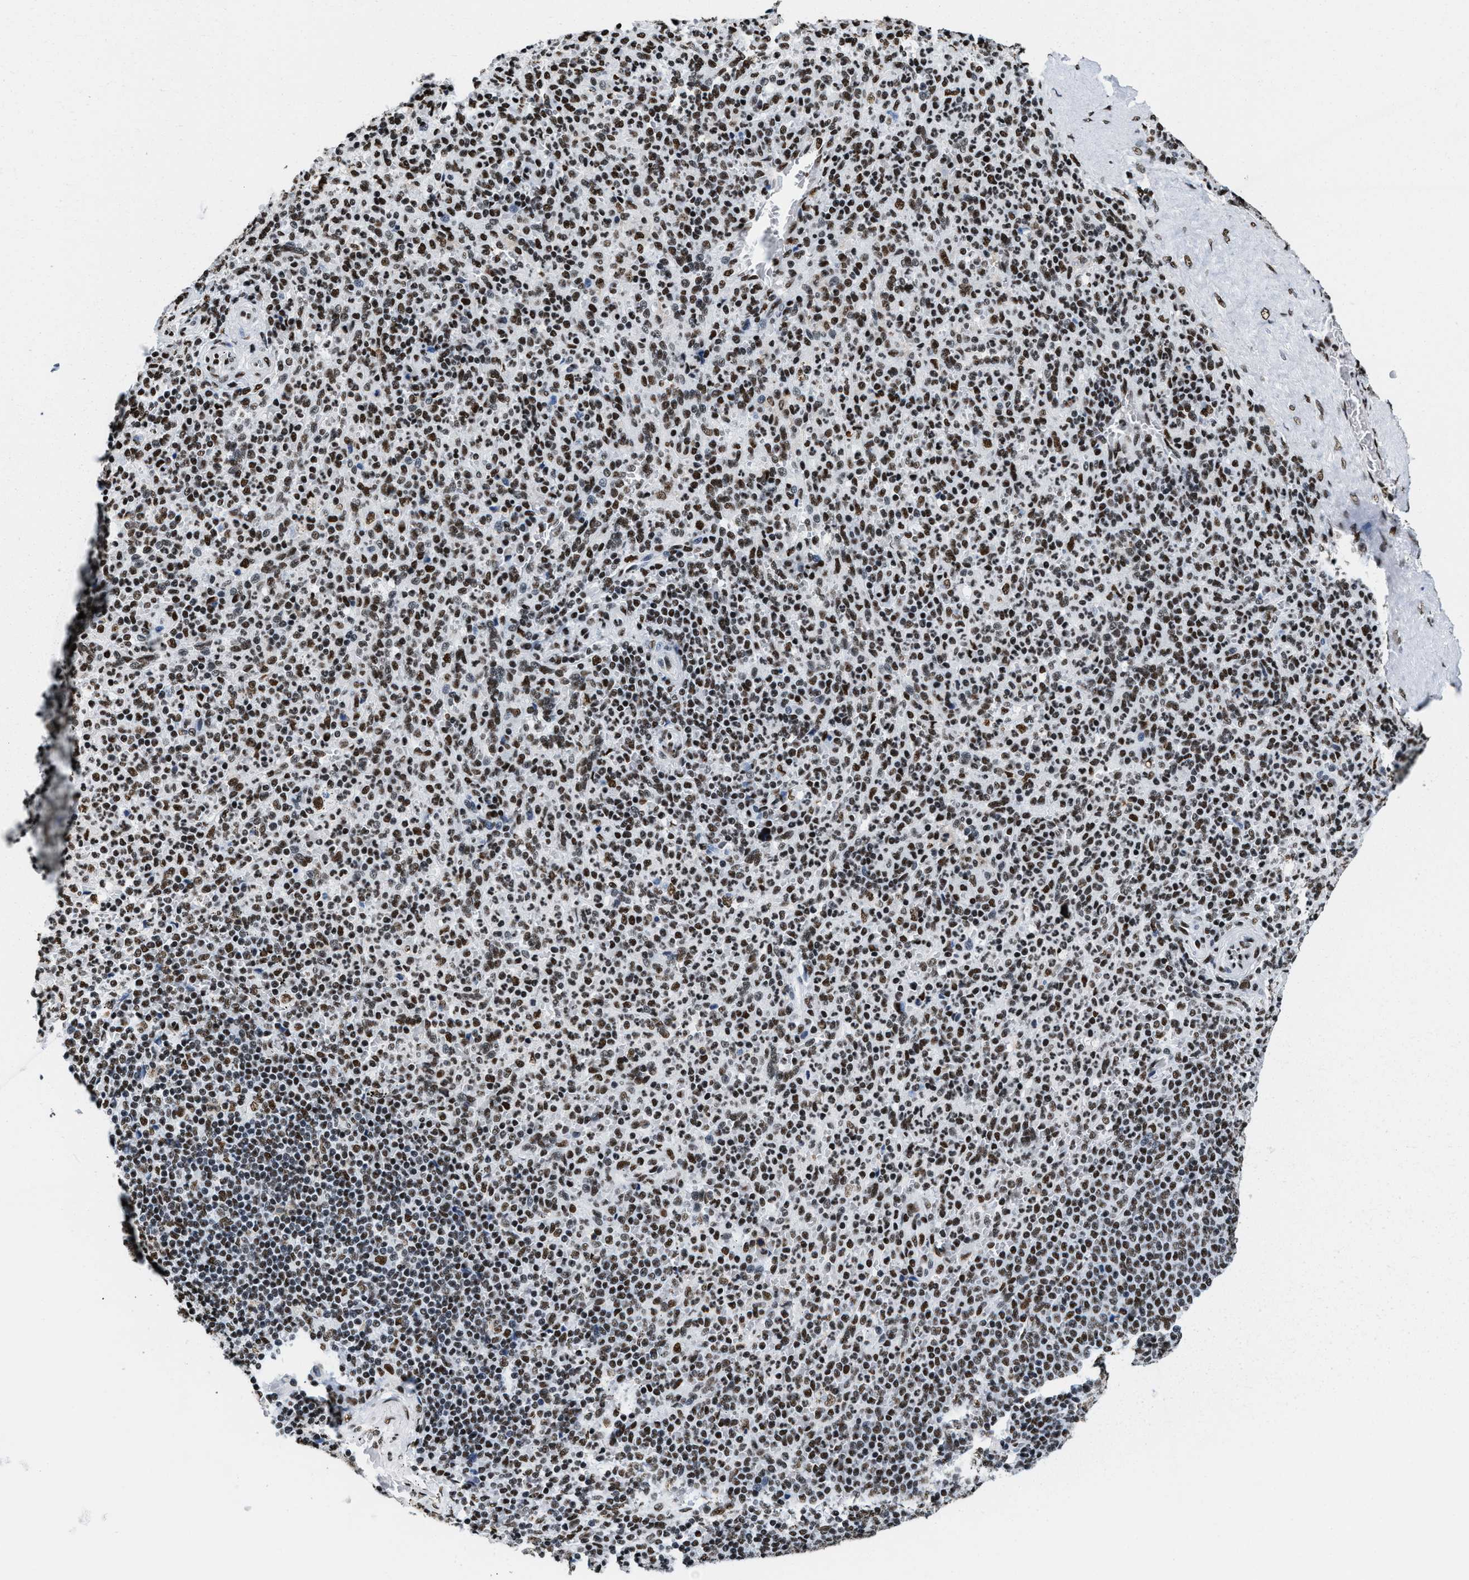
{"staining": {"intensity": "strong", "quantity": ">75%", "location": "nuclear"}, "tissue": "spleen", "cell_type": "Cells in red pulp", "image_type": "normal", "snomed": [{"axis": "morphology", "description": "Normal tissue, NOS"}, {"axis": "topography", "description": "Spleen"}], "caption": "Spleen stained with DAB (3,3'-diaminobenzidine) immunohistochemistry shows high levels of strong nuclear staining in about >75% of cells in red pulp.", "gene": "SMARCC2", "patient": {"sex": "male", "age": 36}}